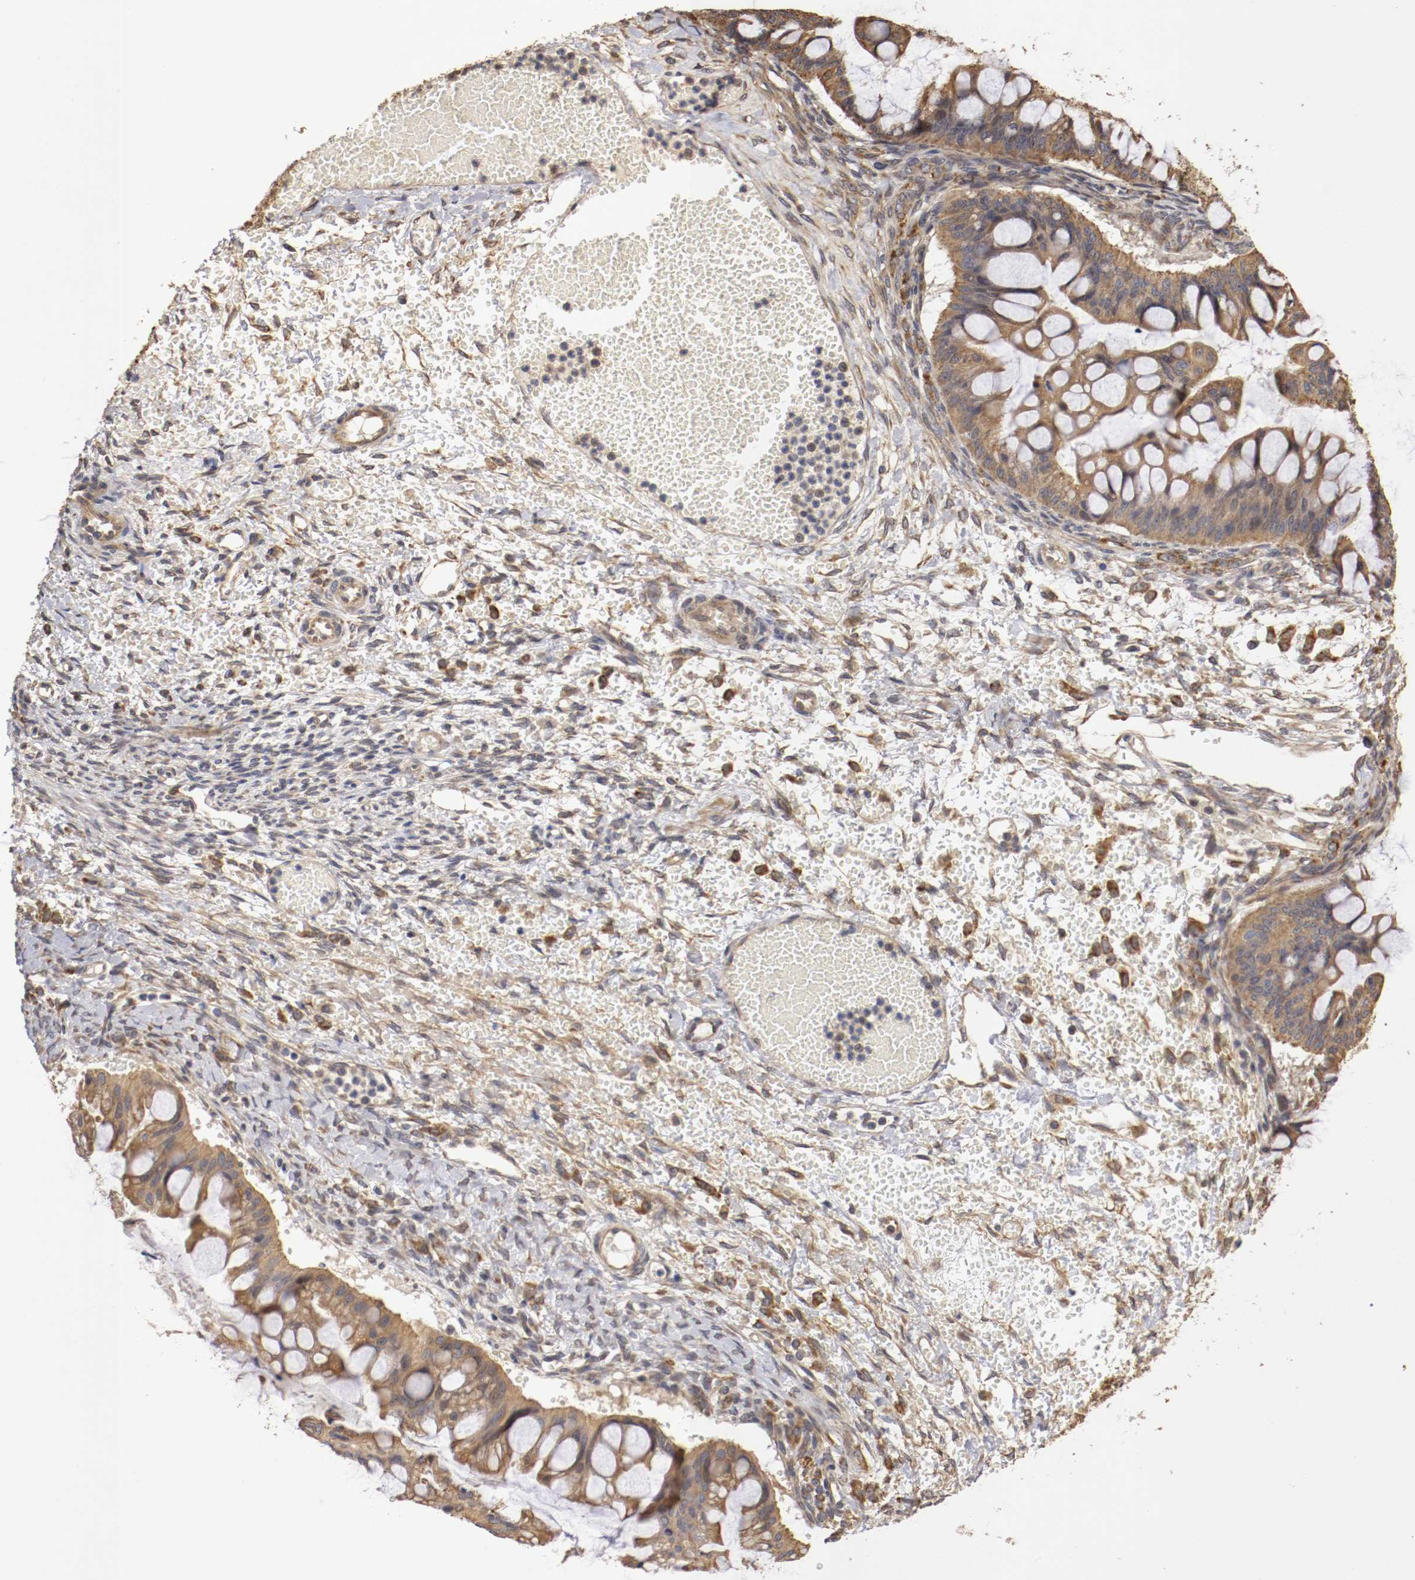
{"staining": {"intensity": "strong", "quantity": ">75%", "location": "cytoplasmic/membranous"}, "tissue": "ovarian cancer", "cell_type": "Tumor cells", "image_type": "cancer", "snomed": [{"axis": "morphology", "description": "Cystadenocarcinoma, mucinous, NOS"}, {"axis": "topography", "description": "Ovary"}], "caption": "Immunohistochemical staining of ovarian cancer (mucinous cystadenocarcinoma) shows strong cytoplasmic/membranous protein staining in about >75% of tumor cells.", "gene": "VEZT", "patient": {"sex": "female", "age": 73}}